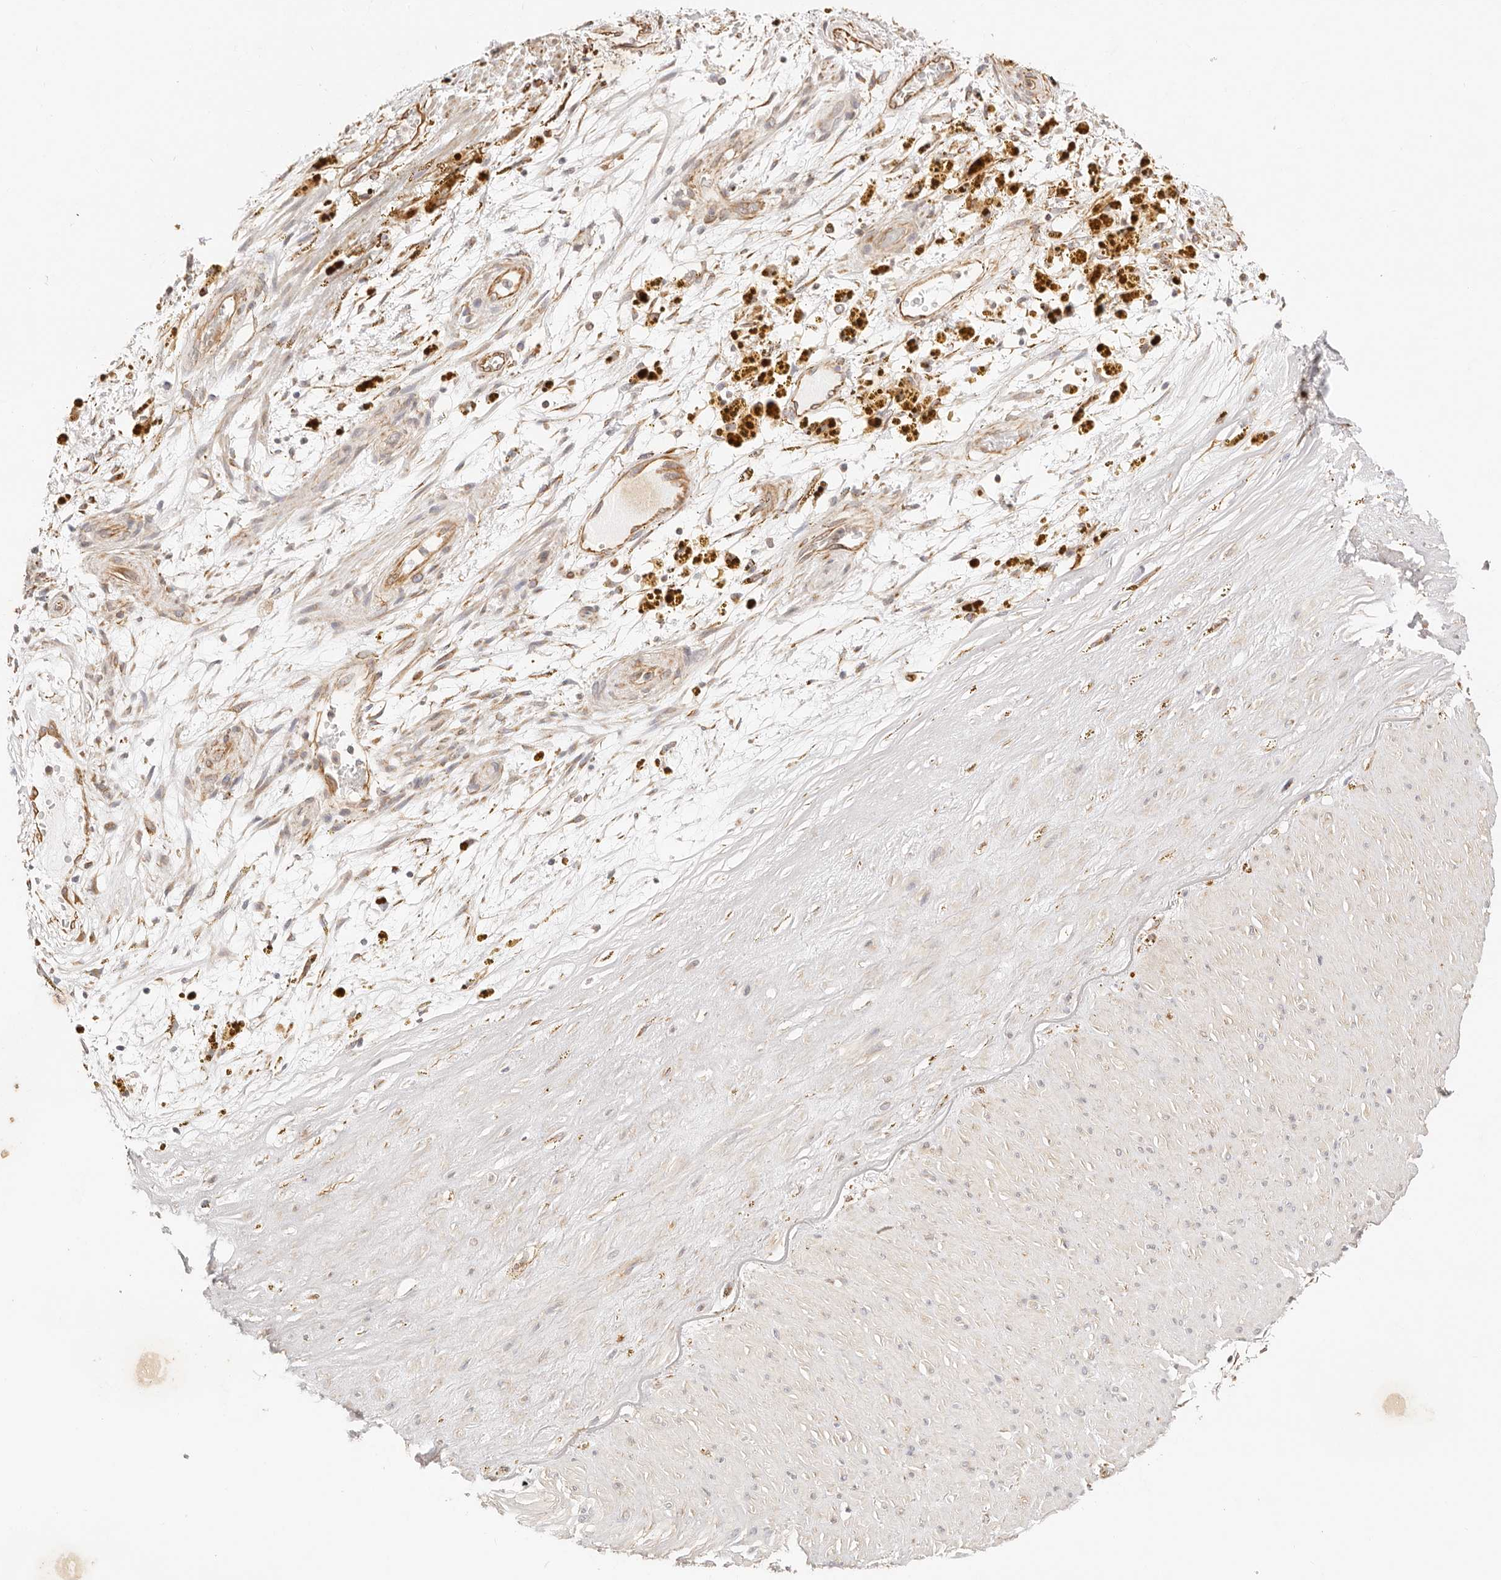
{"staining": {"intensity": "moderate", "quantity": "25%-75%", "location": "cytoplasmic/membranous"}, "tissue": "soft tissue", "cell_type": "Fibroblasts", "image_type": "normal", "snomed": [{"axis": "morphology", "description": "Normal tissue, NOS"}, {"axis": "topography", "description": "Soft tissue"}], "caption": "Normal soft tissue demonstrates moderate cytoplasmic/membranous positivity in about 25%-75% of fibroblasts, visualized by immunohistochemistry.", "gene": "ZC3H11A", "patient": {"sex": "male", "age": 72}}